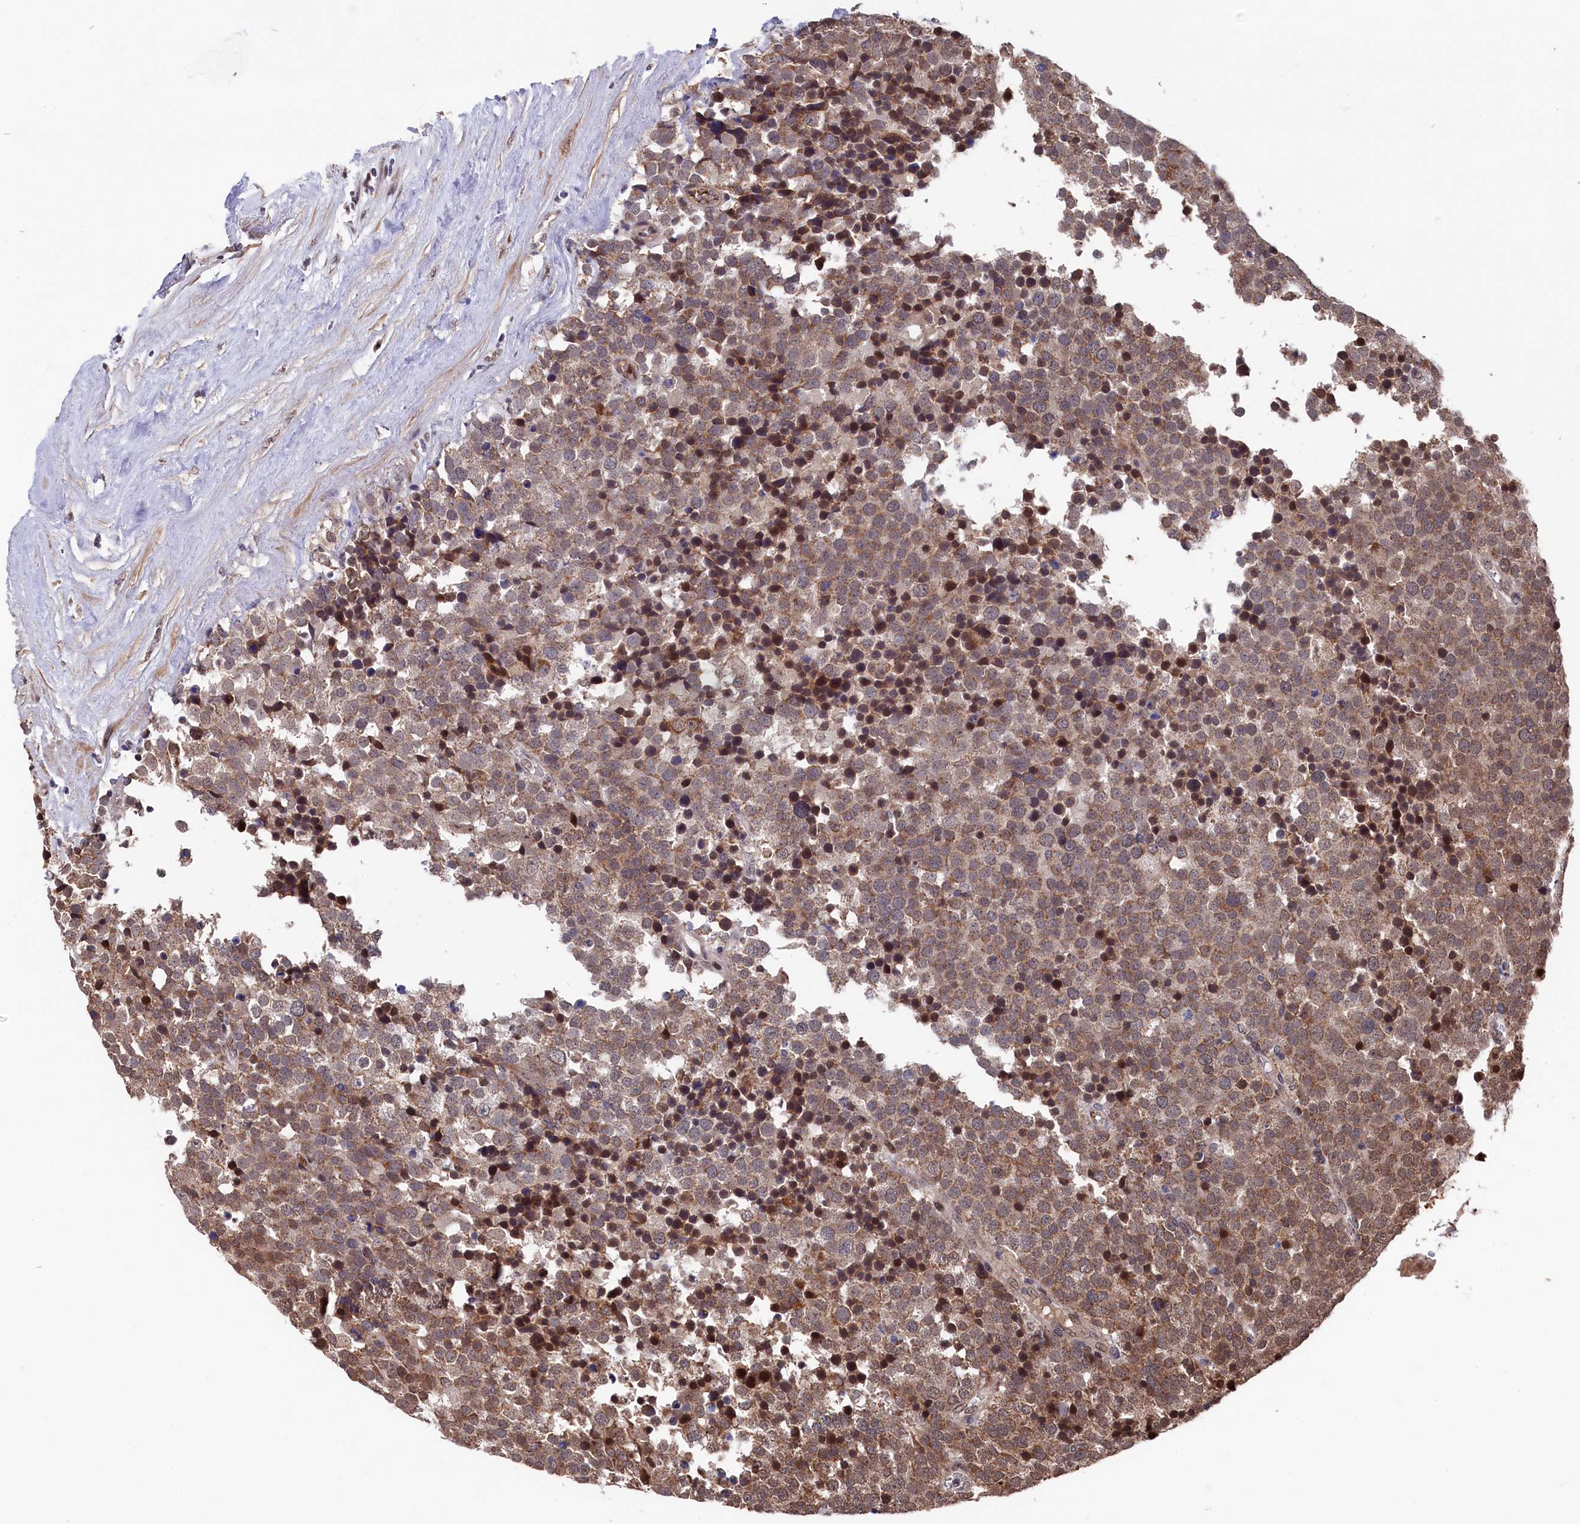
{"staining": {"intensity": "moderate", "quantity": ">75%", "location": "cytoplasmic/membranous"}, "tissue": "testis cancer", "cell_type": "Tumor cells", "image_type": "cancer", "snomed": [{"axis": "morphology", "description": "Seminoma, NOS"}, {"axis": "topography", "description": "Testis"}], "caption": "Testis seminoma tissue shows moderate cytoplasmic/membranous staining in approximately >75% of tumor cells The staining is performed using DAB (3,3'-diaminobenzidine) brown chromogen to label protein expression. The nuclei are counter-stained blue using hematoxylin.", "gene": "CLPX", "patient": {"sex": "male", "age": 71}}